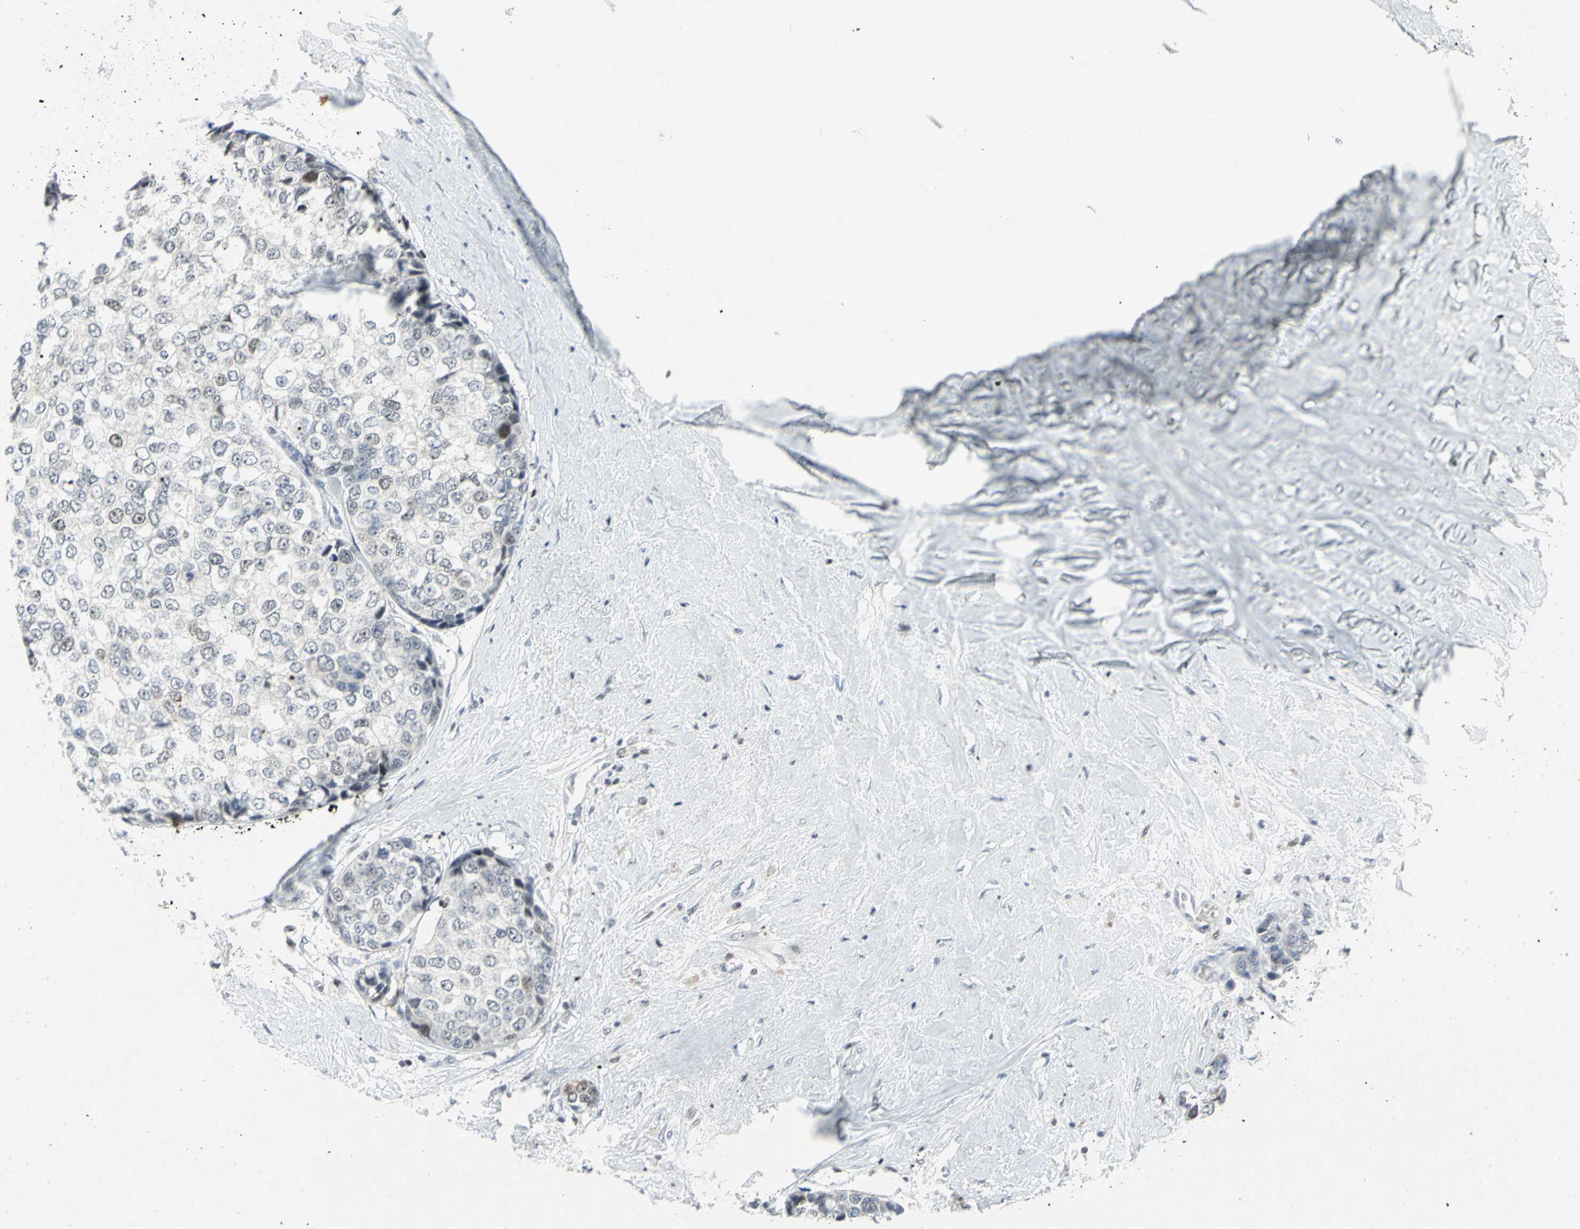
{"staining": {"intensity": "negative", "quantity": "none", "location": "none"}, "tissue": "breast cancer", "cell_type": "Tumor cells", "image_type": "cancer", "snomed": [{"axis": "morphology", "description": "Duct carcinoma"}, {"axis": "topography", "description": "Breast"}], "caption": "Immunohistochemistry of breast cancer exhibits no staining in tumor cells.", "gene": "RPA1", "patient": {"sex": "female", "age": 51}}